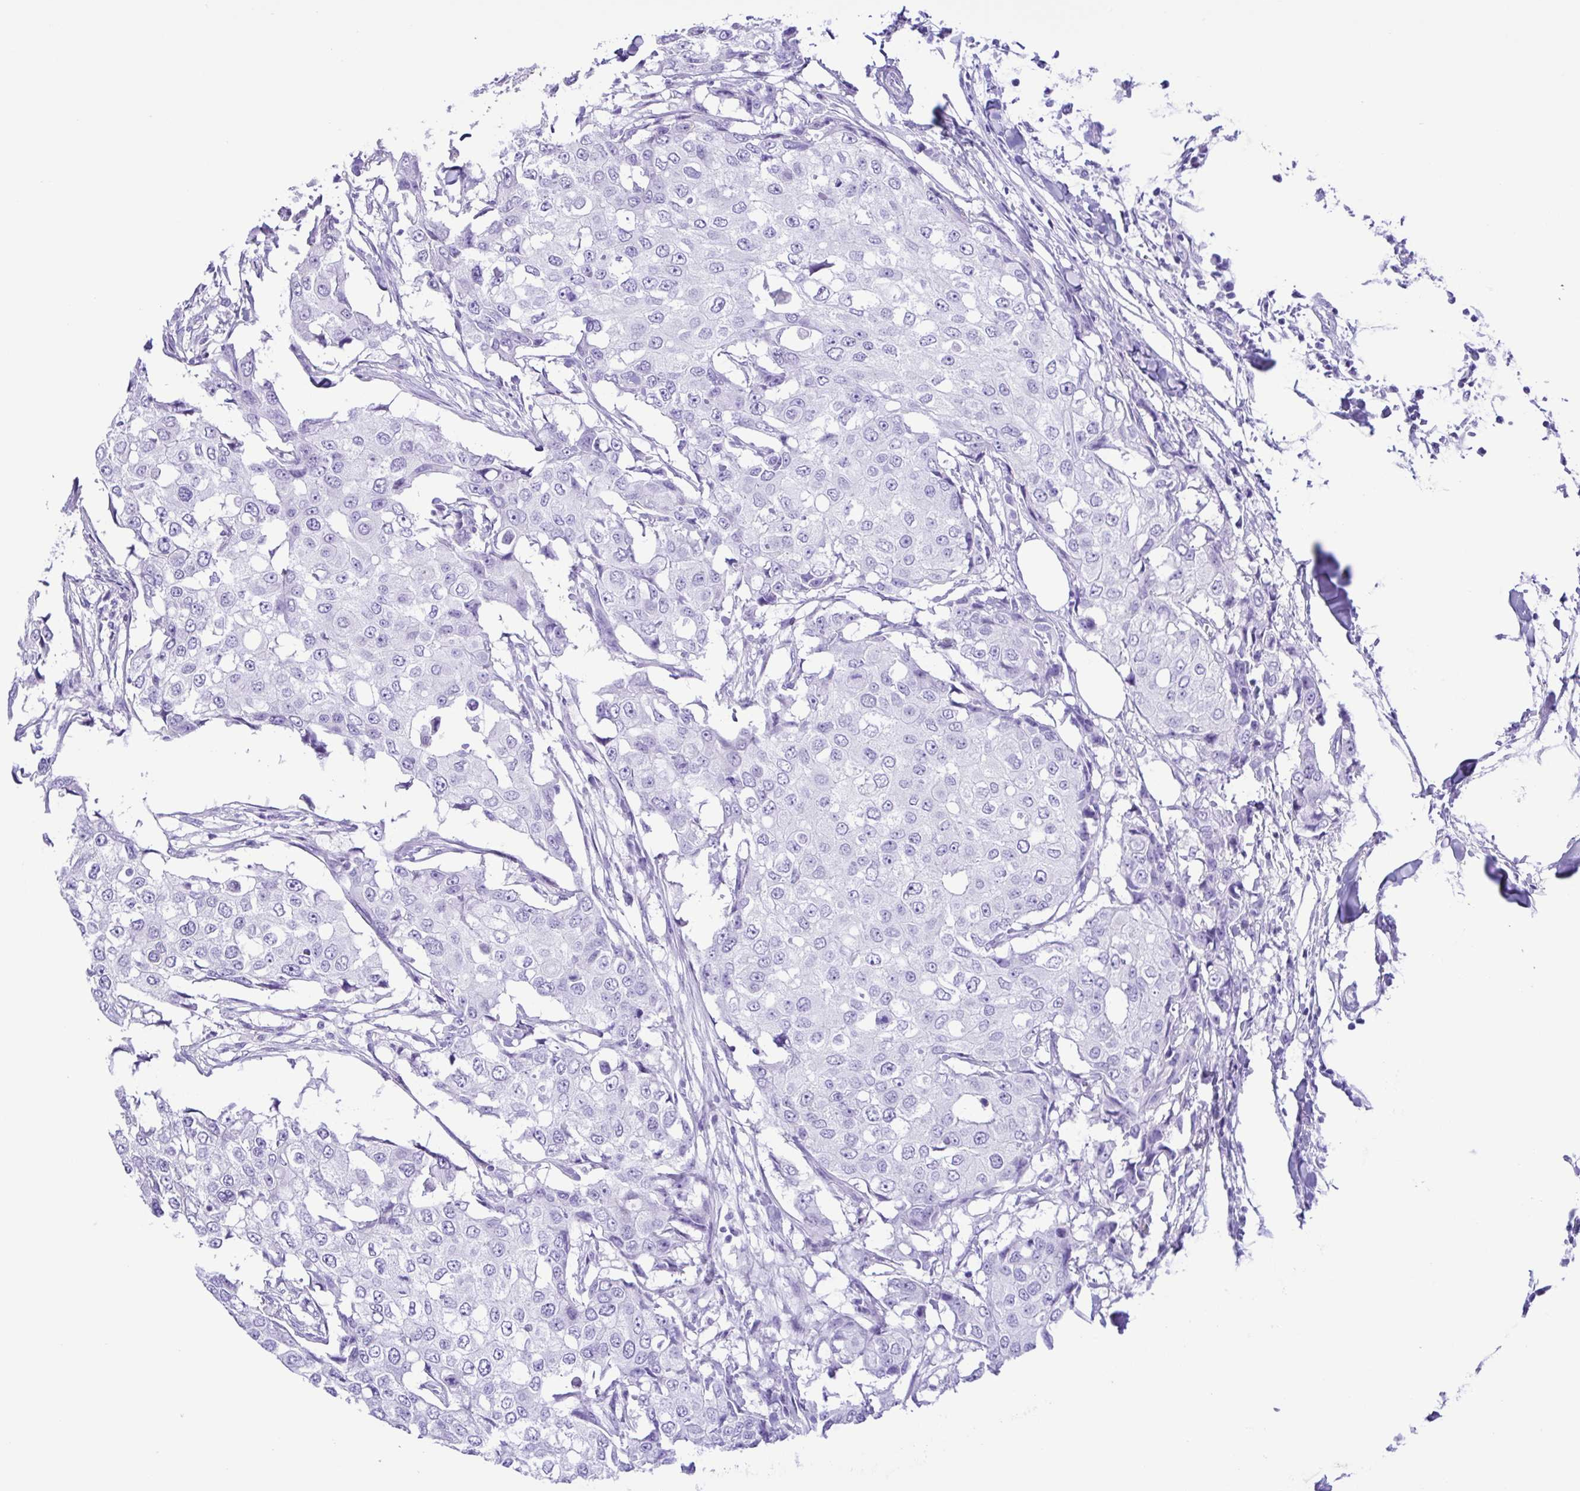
{"staining": {"intensity": "negative", "quantity": "none", "location": "none"}, "tissue": "breast cancer", "cell_type": "Tumor cells", "image_type": "cancer", "snomed": [{"axis": "morphology", "description": "Duct carcinoma"}, {"axis": "topography", "description": "Breast"}], "caption": "This is a micrograph of IHC staining of invasive ductal carcinoma (breast), which shows no expression in tumor cells. (DAB (3,3'-diaminobenzidine) immunohistochemistry (IHC) with hematoxylin counter stain).", "gene": "ERP27", "patient": {"sex": "female", "age": 27}}